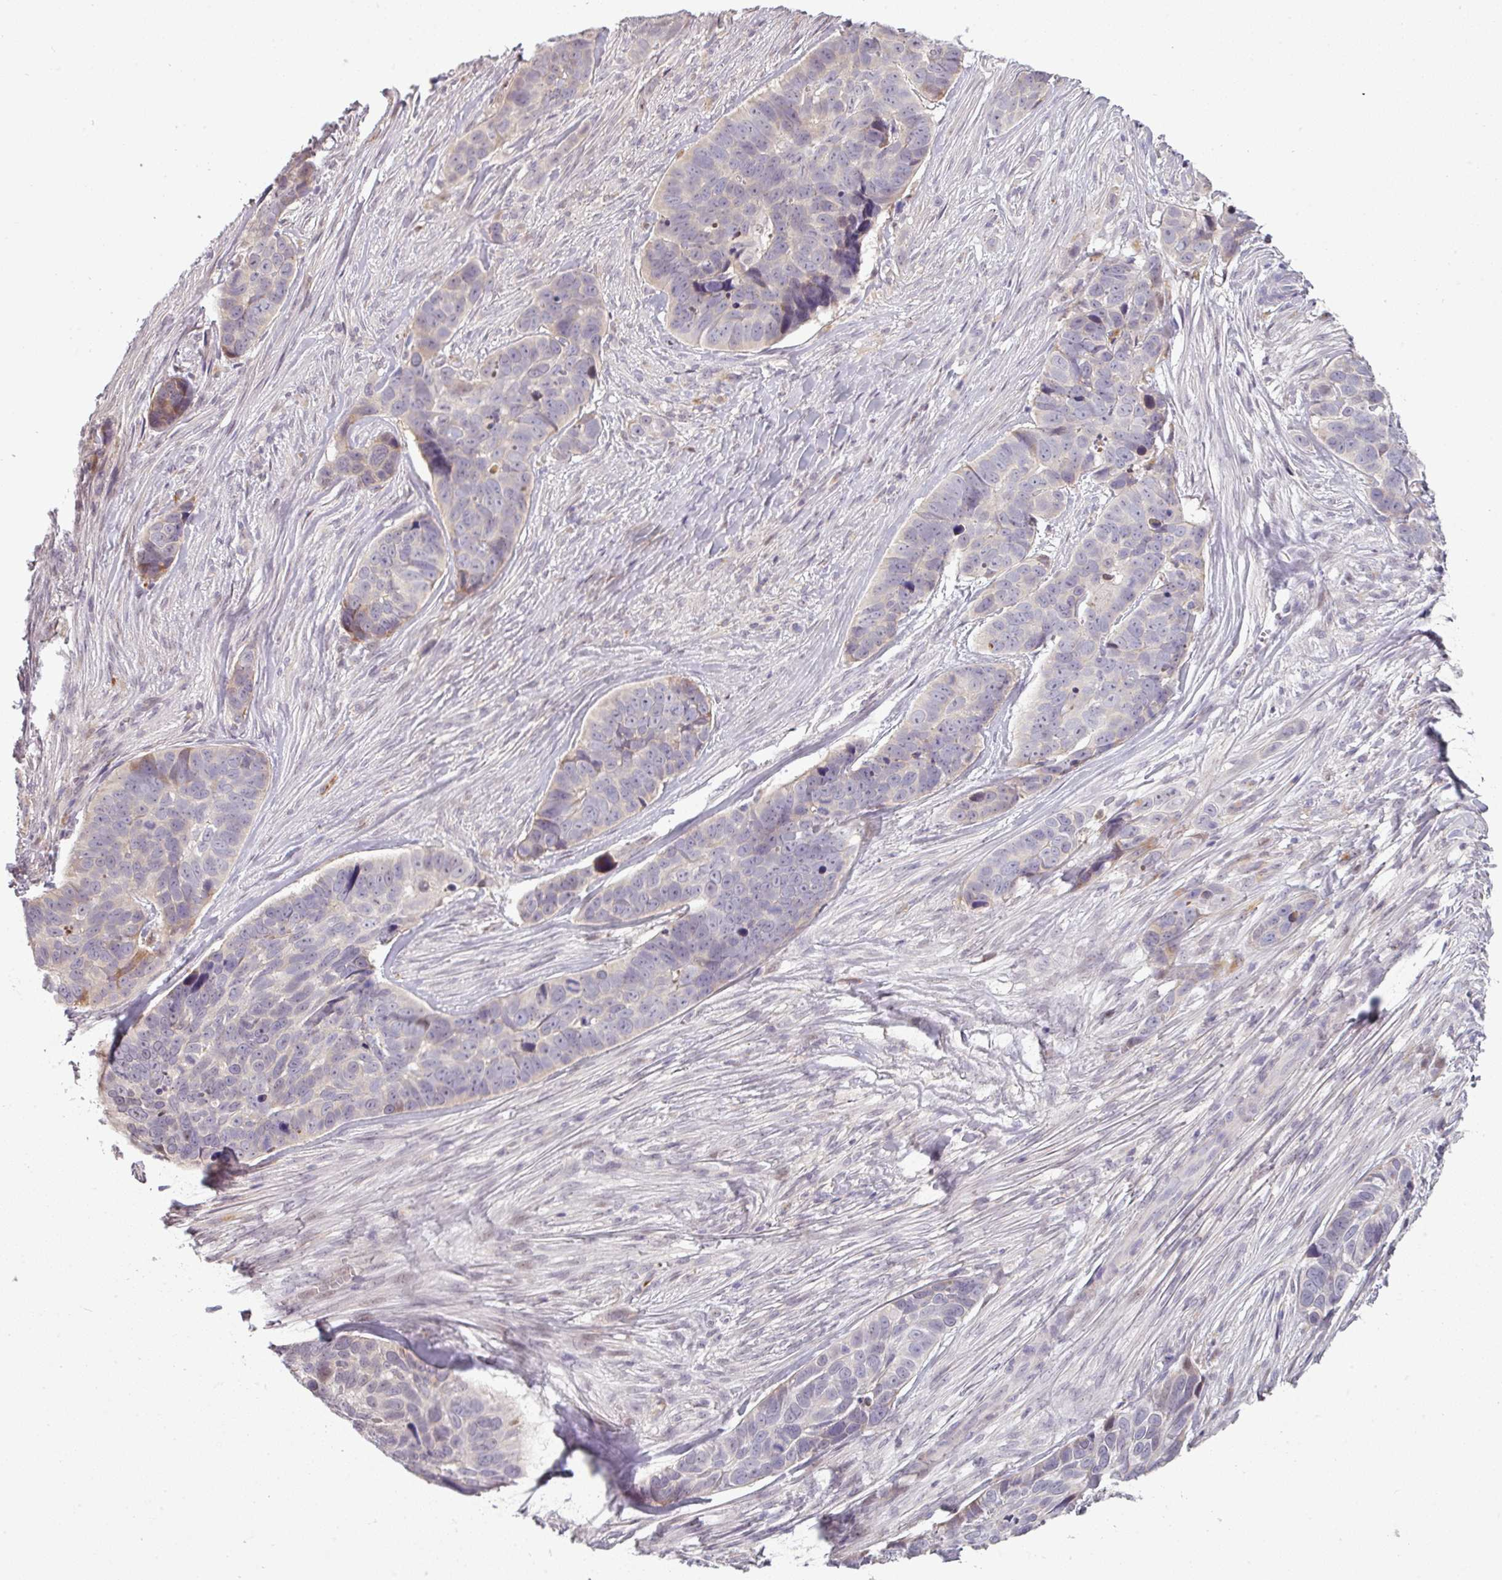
{"staining": {"intensity": "moderate", "quantity": "<25%", "location": "cytoplasmic/membranous"}, "tissue": "skin cancer", "cell_type": "Tumor cells", "image_type": "cancer", "snomed": [{"axis": "morphology", "description": "Basal cell carcinoma"}, {"axis": "topography", "description": "Skin"}], "caption": "High-power microscopy captured an IHC image of skin cancer, revealing moderate cytoplasmic/membranous expression in about <25% of tumor cells. (Stains: DAB in brown, nuclei in blue, Microscopy: brightfield microscopy at high magnification).", "gene": "C2orf16", "patient": {"sex": "female", "age": 82}}